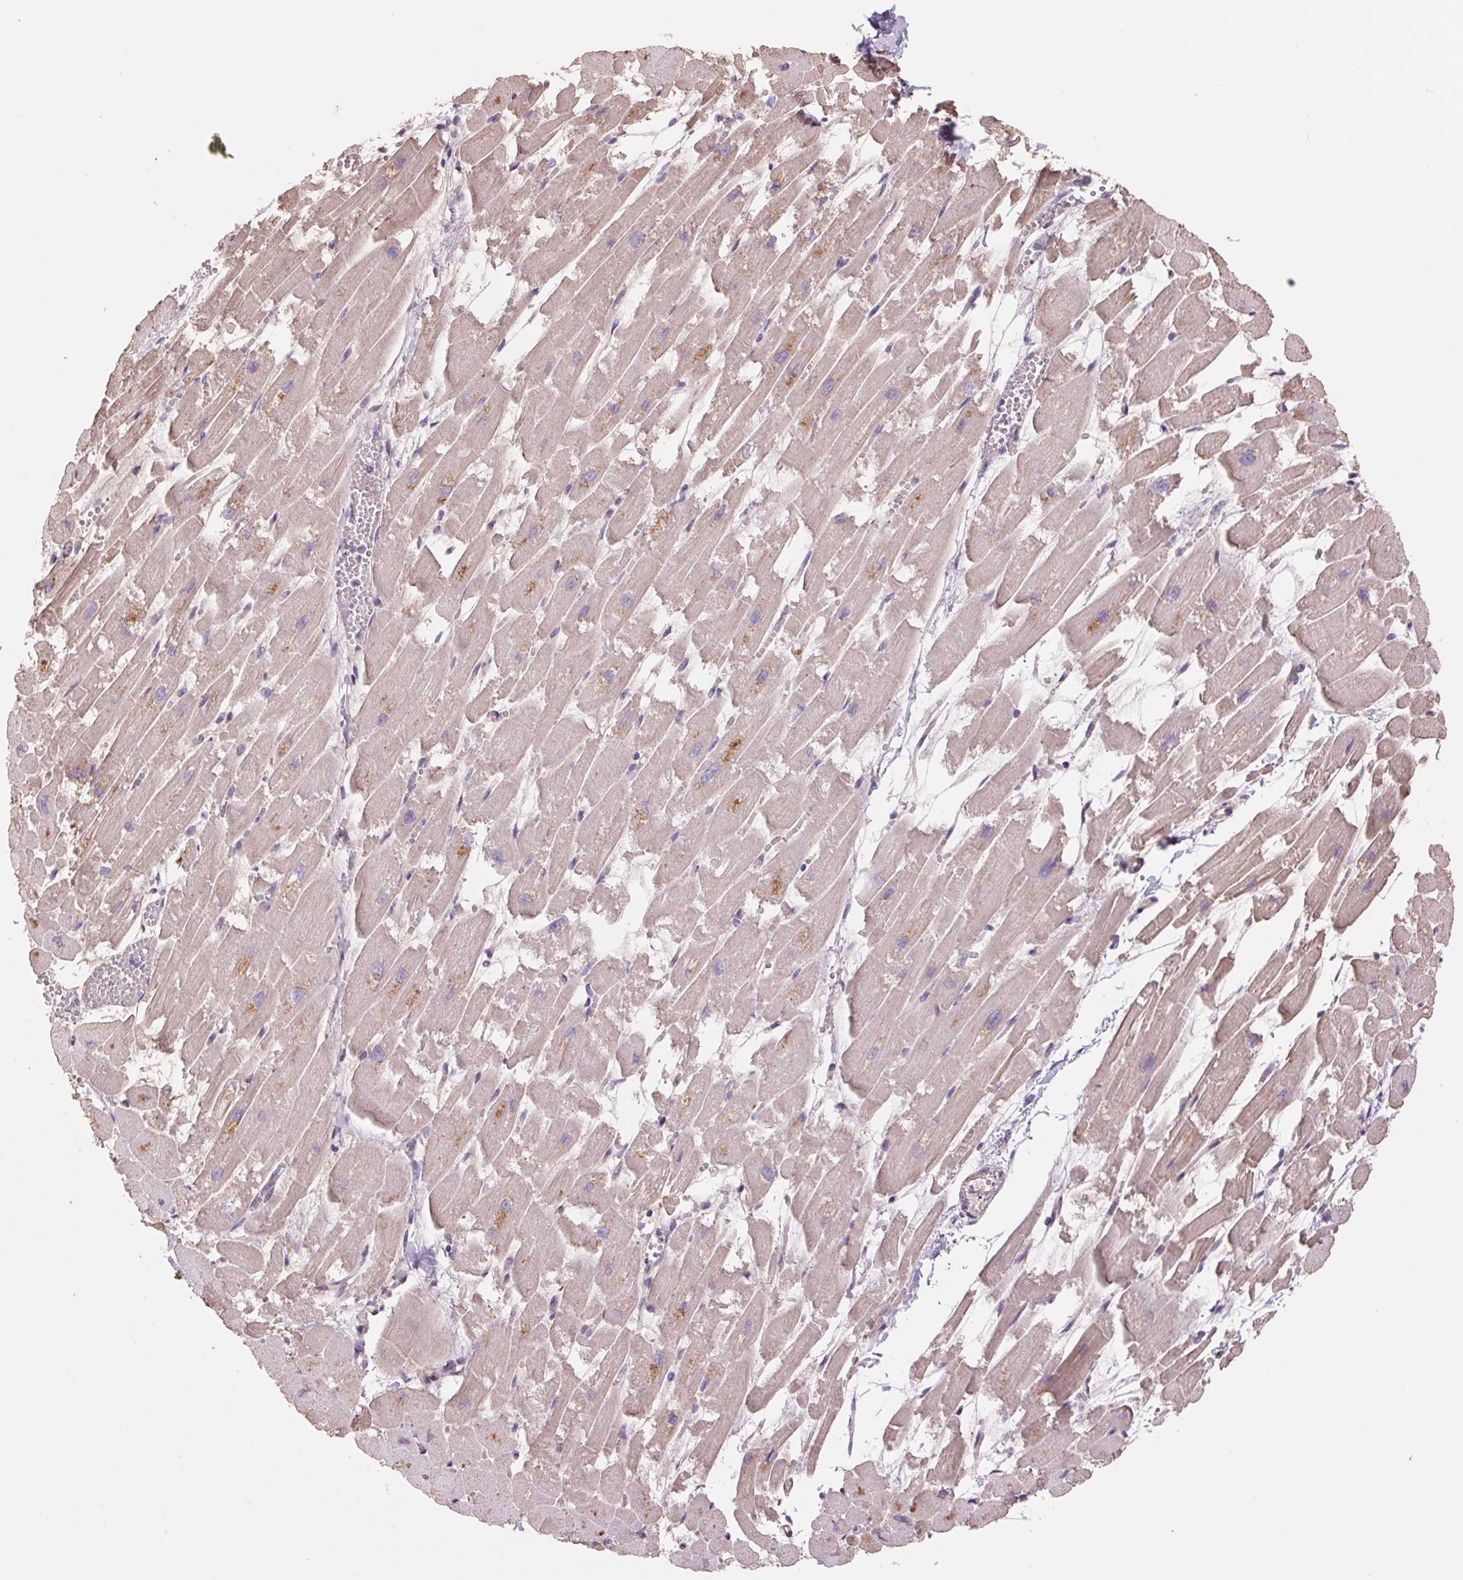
{"staining": {"intensity": "moderate", "quantity": "25%-75%", "location": "cytoplasmic/membranous"}, "tissue": "heart muscle", "cell_type": "Cardiomyocytes", "image_type": "normal", "snomed": [{"axis": "morphology", "description": "Normal tissue, NOS"}, {"axis": "topography", "description": "Heart"}], "caption": "Protein staining reveals moderate cytoplasmic/membranous expression in approximately 25%-75% of cardiomyocytes in normal heart muscle.", "gene": "CUTA", "patient": {"sex": "female", "age": 52}}